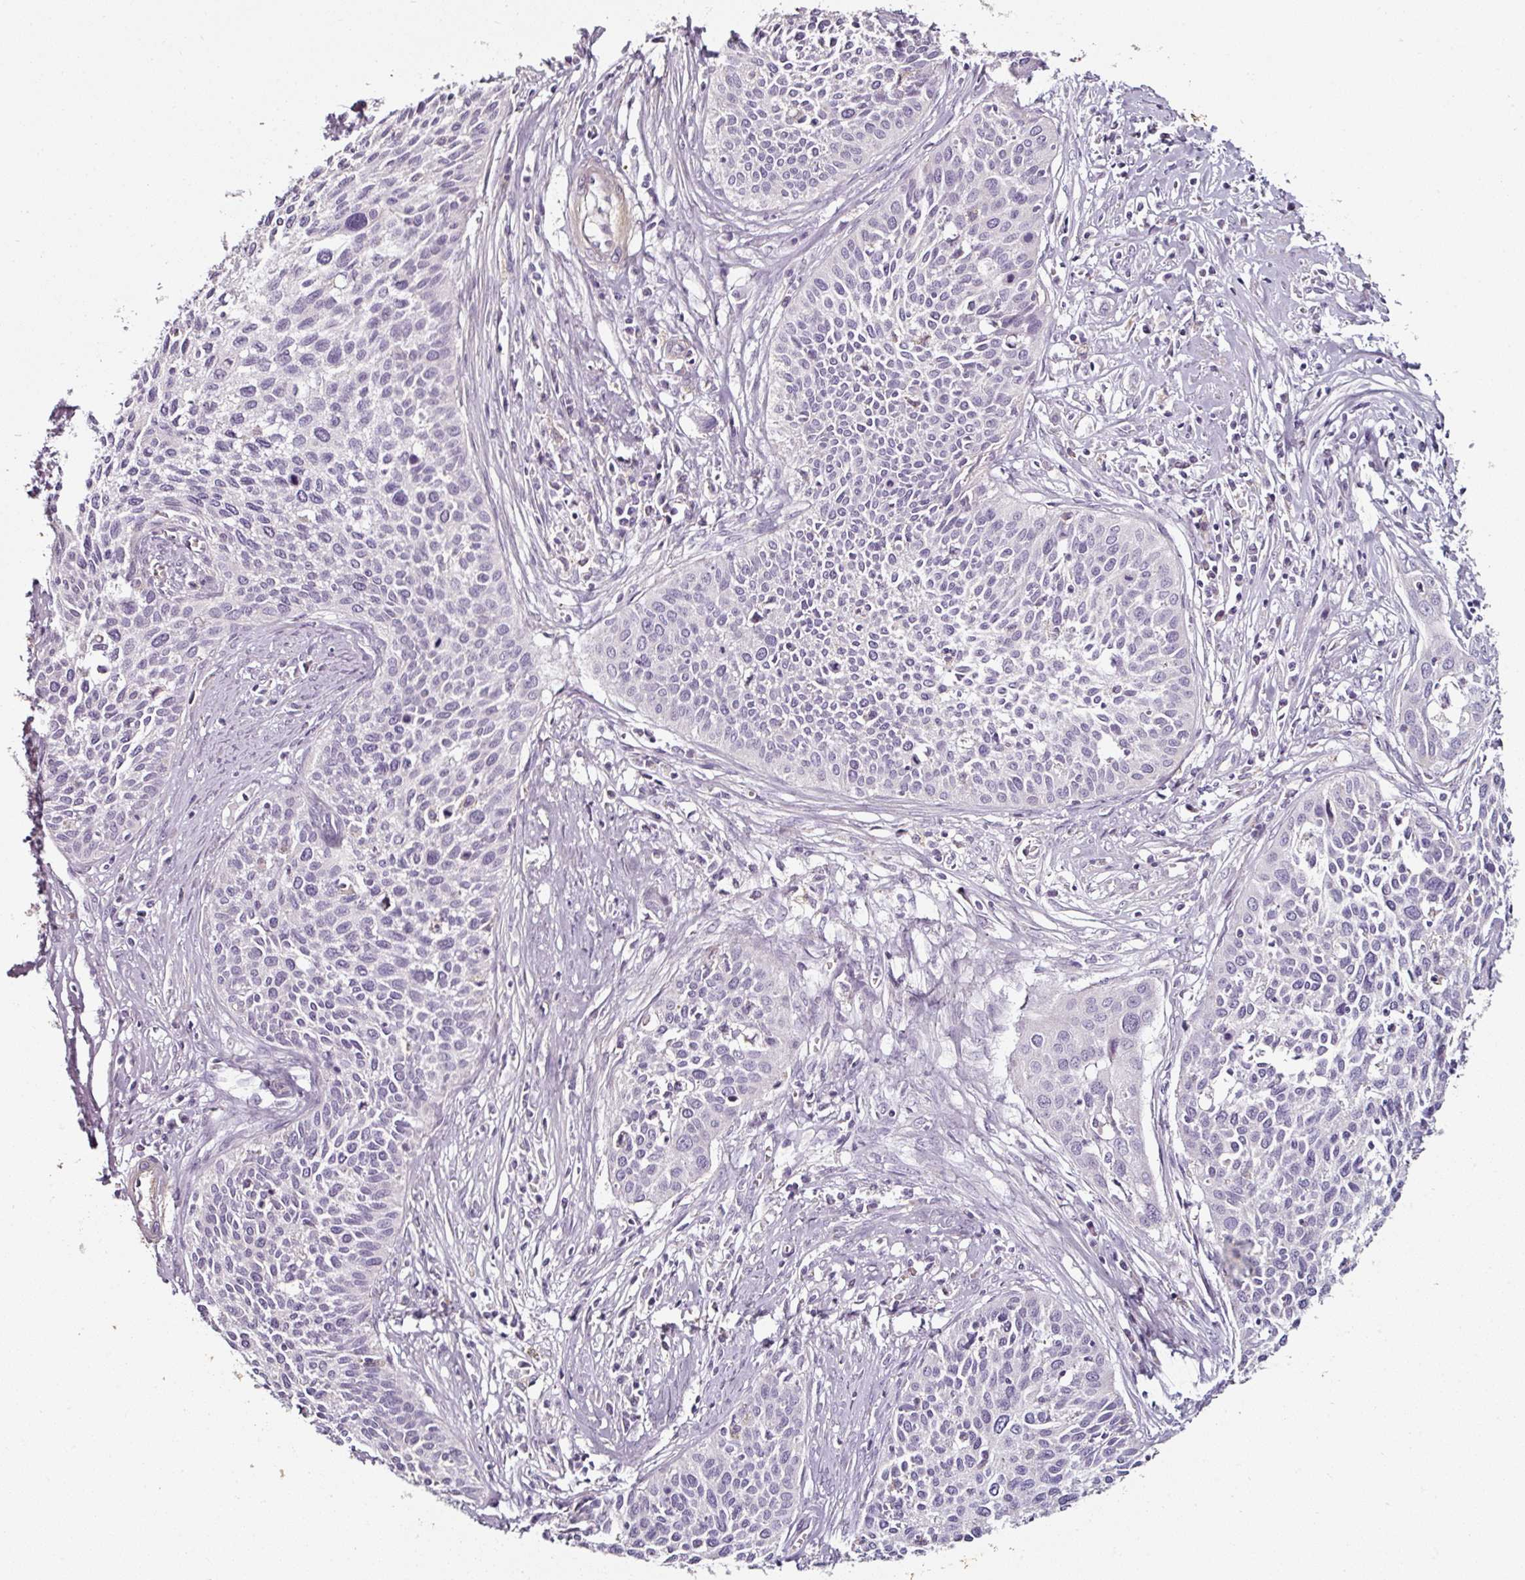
{"staining": {"intensity": "negative", "quantity": "none", "location": "none"}, "tissue": "cervical cancer", "cell_type": "Tumor cells", "image_type": "cancer", "snomed": [{"axis": "morphology", "description": "Squamous cell carcinoma, NOS"}, {"axis": "topography", "description": "Cervix"}], "caption": "High power microscopy histopathology image of an immunohistochemistry micrograph of cervical cancer (squamous cell carcinoma), revealing no significant expression in tumor cells.", "gene": "CAP2", "patient": {"sex": "female", "age": 34}}